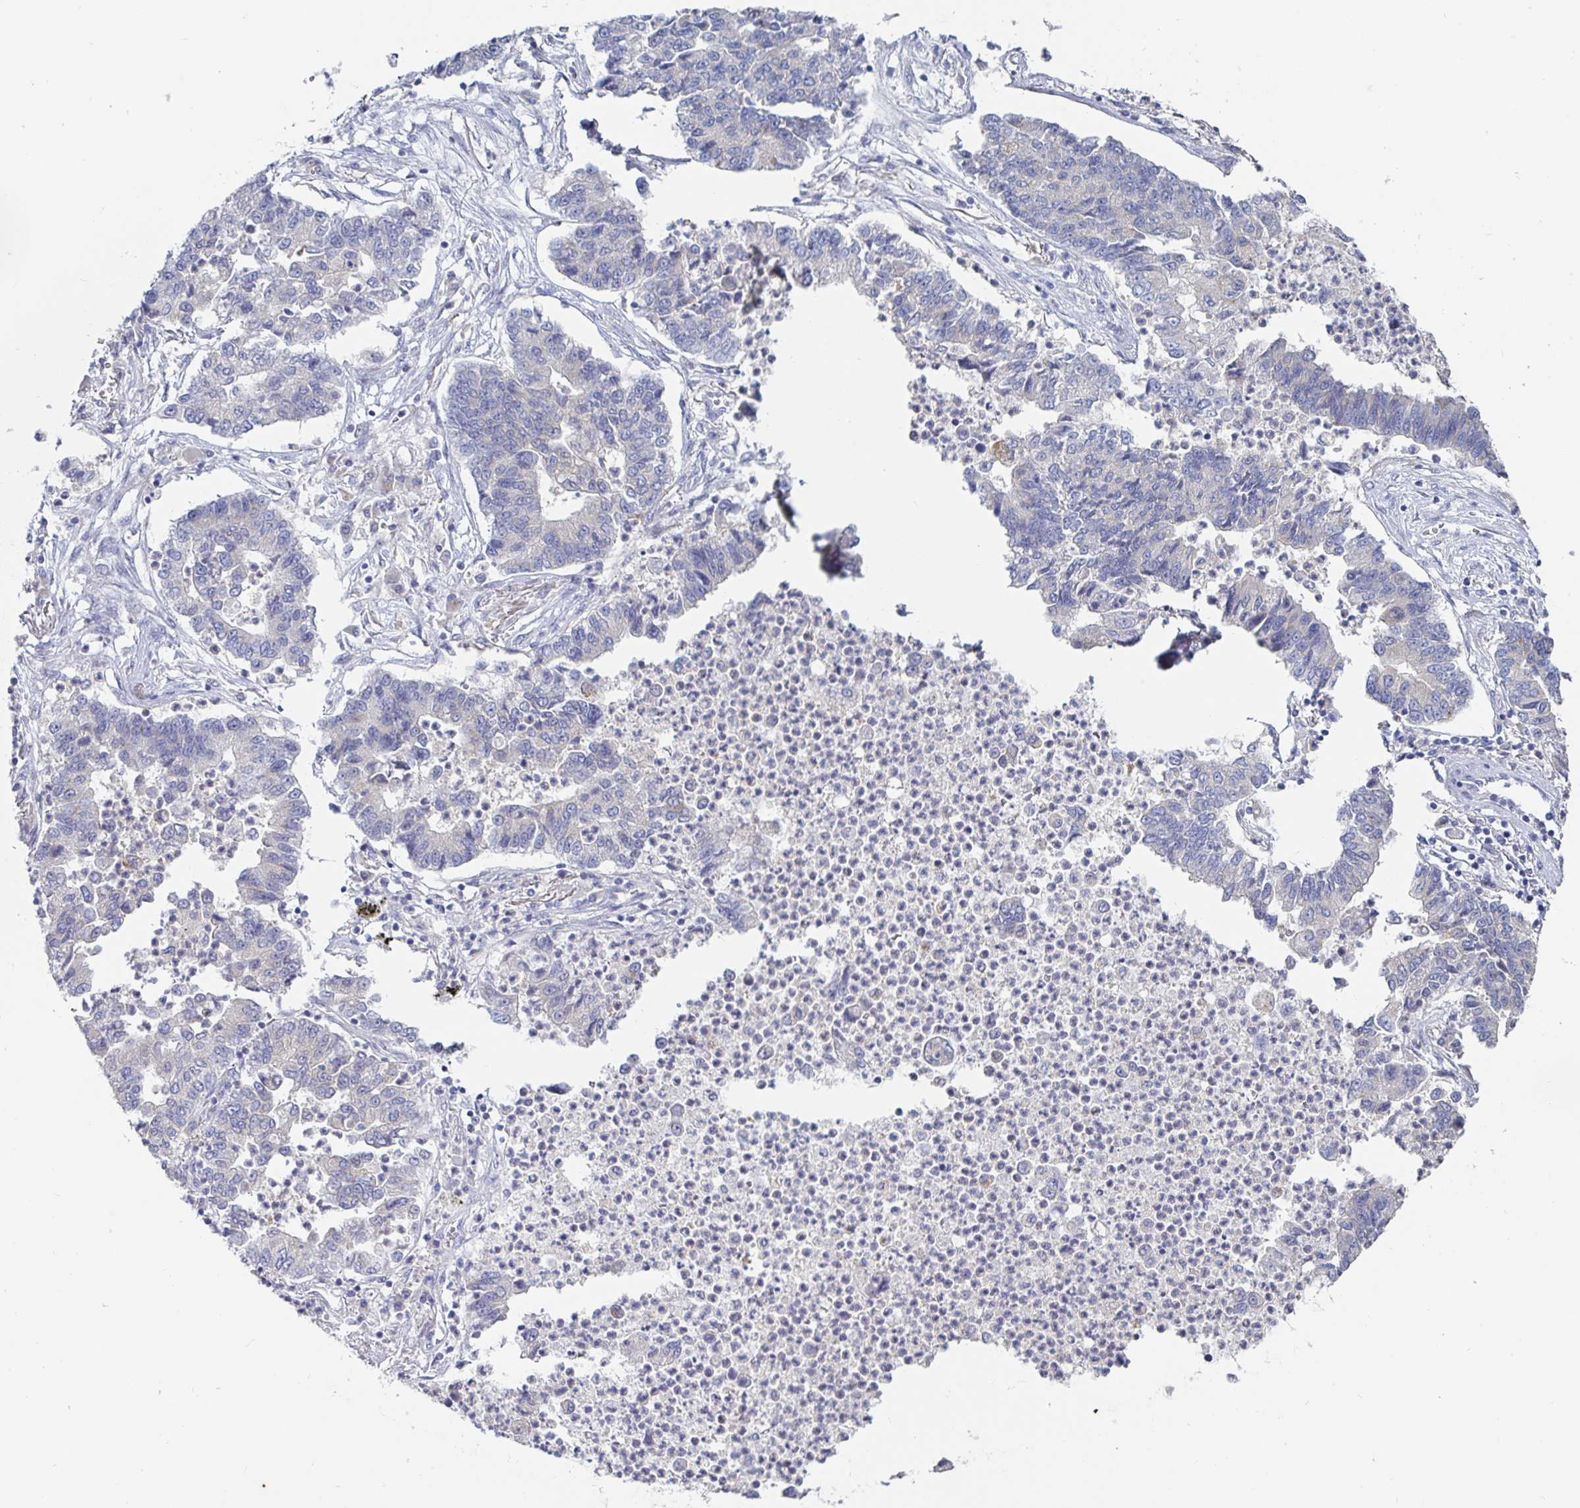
{"staining": {"intensity": "negative", "quantity": "none", "location": "none"}, "tissue": "lung cancer", "cell_type": "Tumor cells", "image_type": "cancer", "snomed": [{"axis": "morphology", "description": "Adenocarcinoma, NOS"}, {"axis": "topography", "description": "Lung"}], "caption": "Micrograph shows no significant protein positivity in tumor cells of lung cancer (adenocarcinoma).", "gene": "SPPL3", "patient": {"sex": "female", "age": 57}}